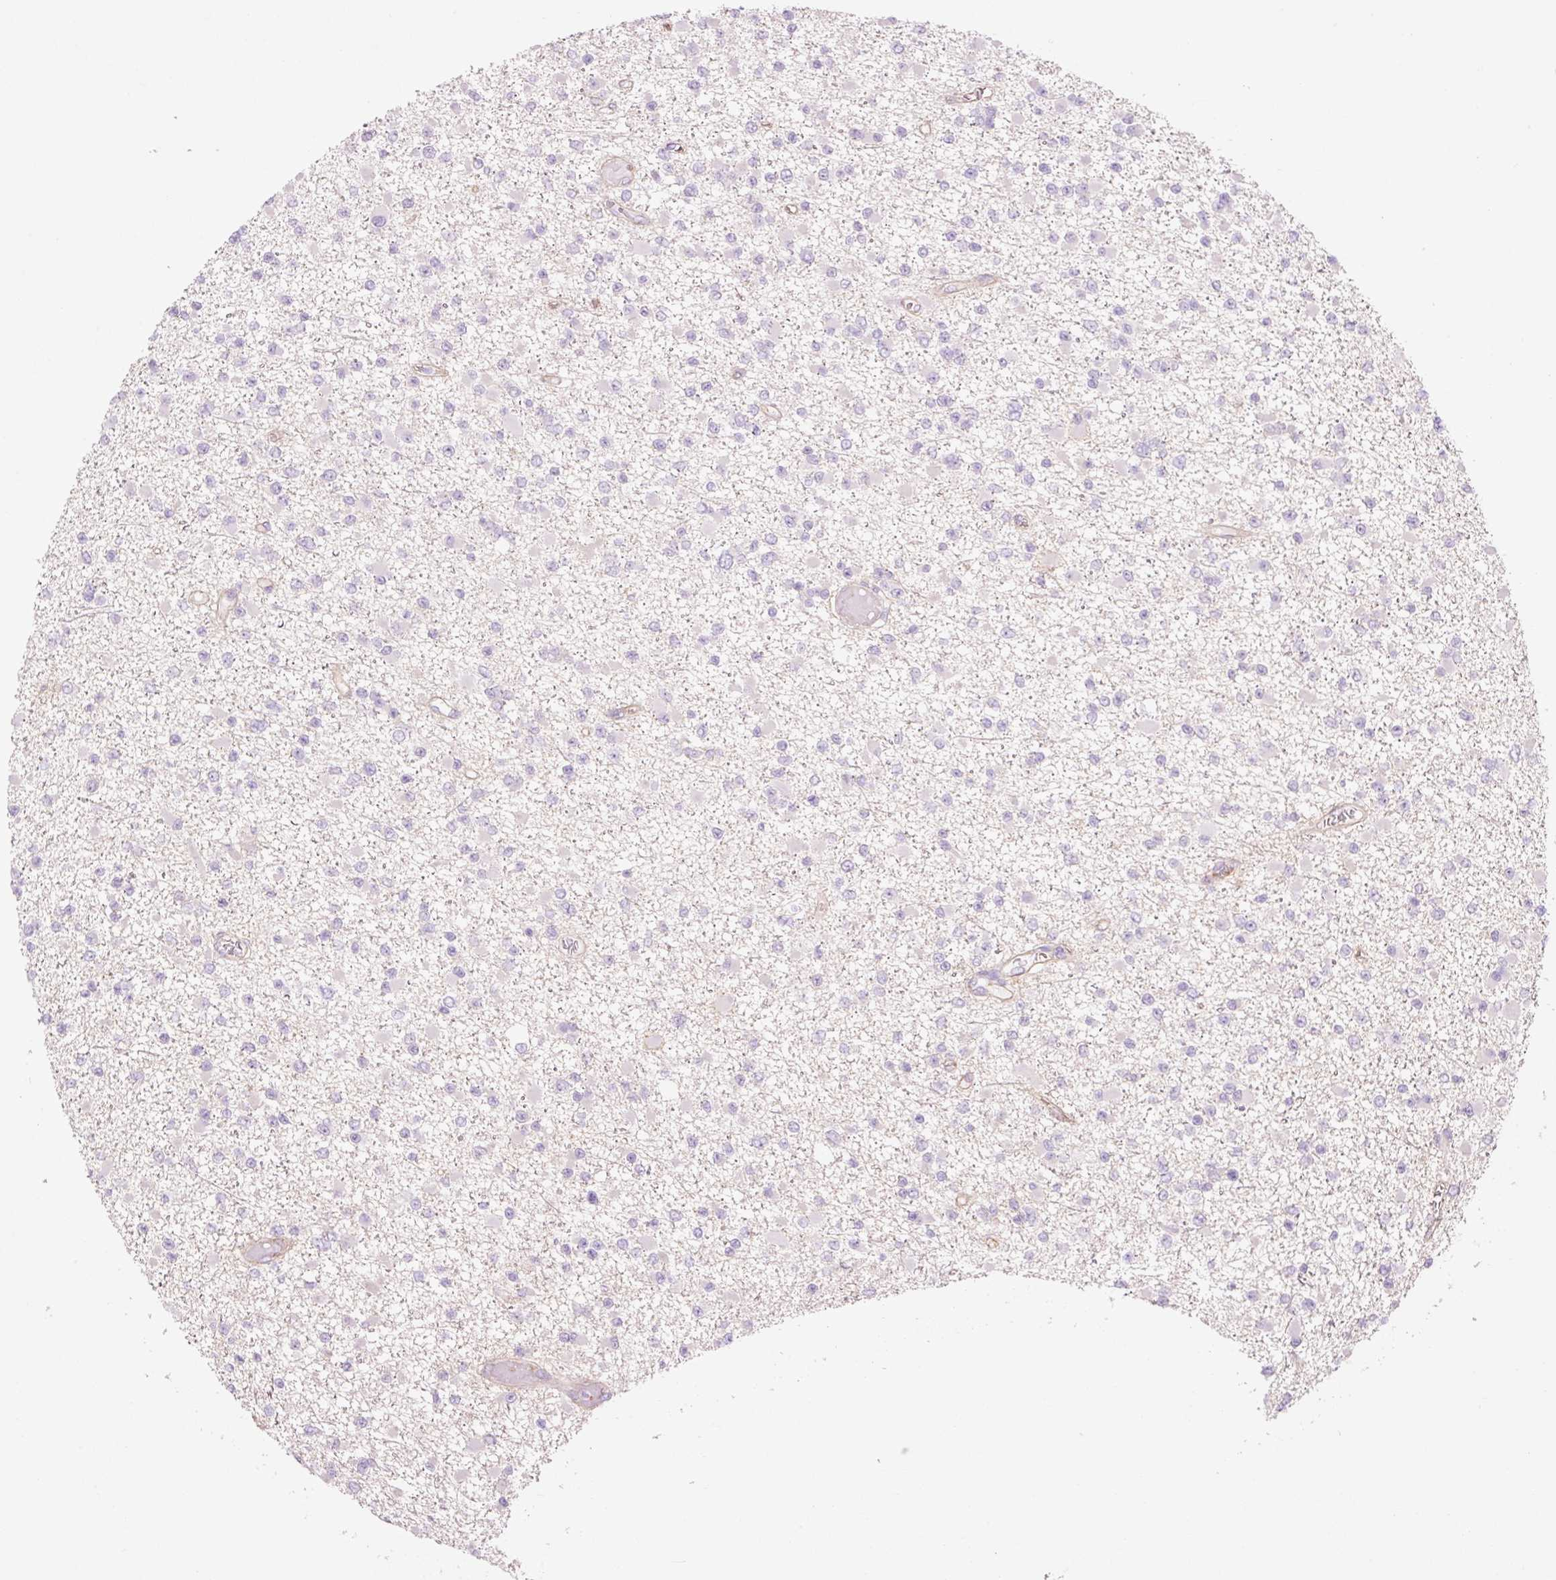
{"staining": {"intensity": "negative", "quantity": "none", "location": "none"}, "tissue": "glioma", "cell_type": "Tumor cells", "image_type": "cancer", "snomed": [{"axis": "morphology", "description": "Glioma, malignant, Low grade"}, {"axis": "topography", "description": "Brain"}], "caption": "Tumor cells show no significant protein positivity in low-grade glioma (malignant). (Brightfield microscopy of DAB (3,3'-diaminobenzidine) immunohistochemistry (IHC) at high magnification).", "gene": "HSPA4L", "patient": {"sex": "female", "age": 22}}